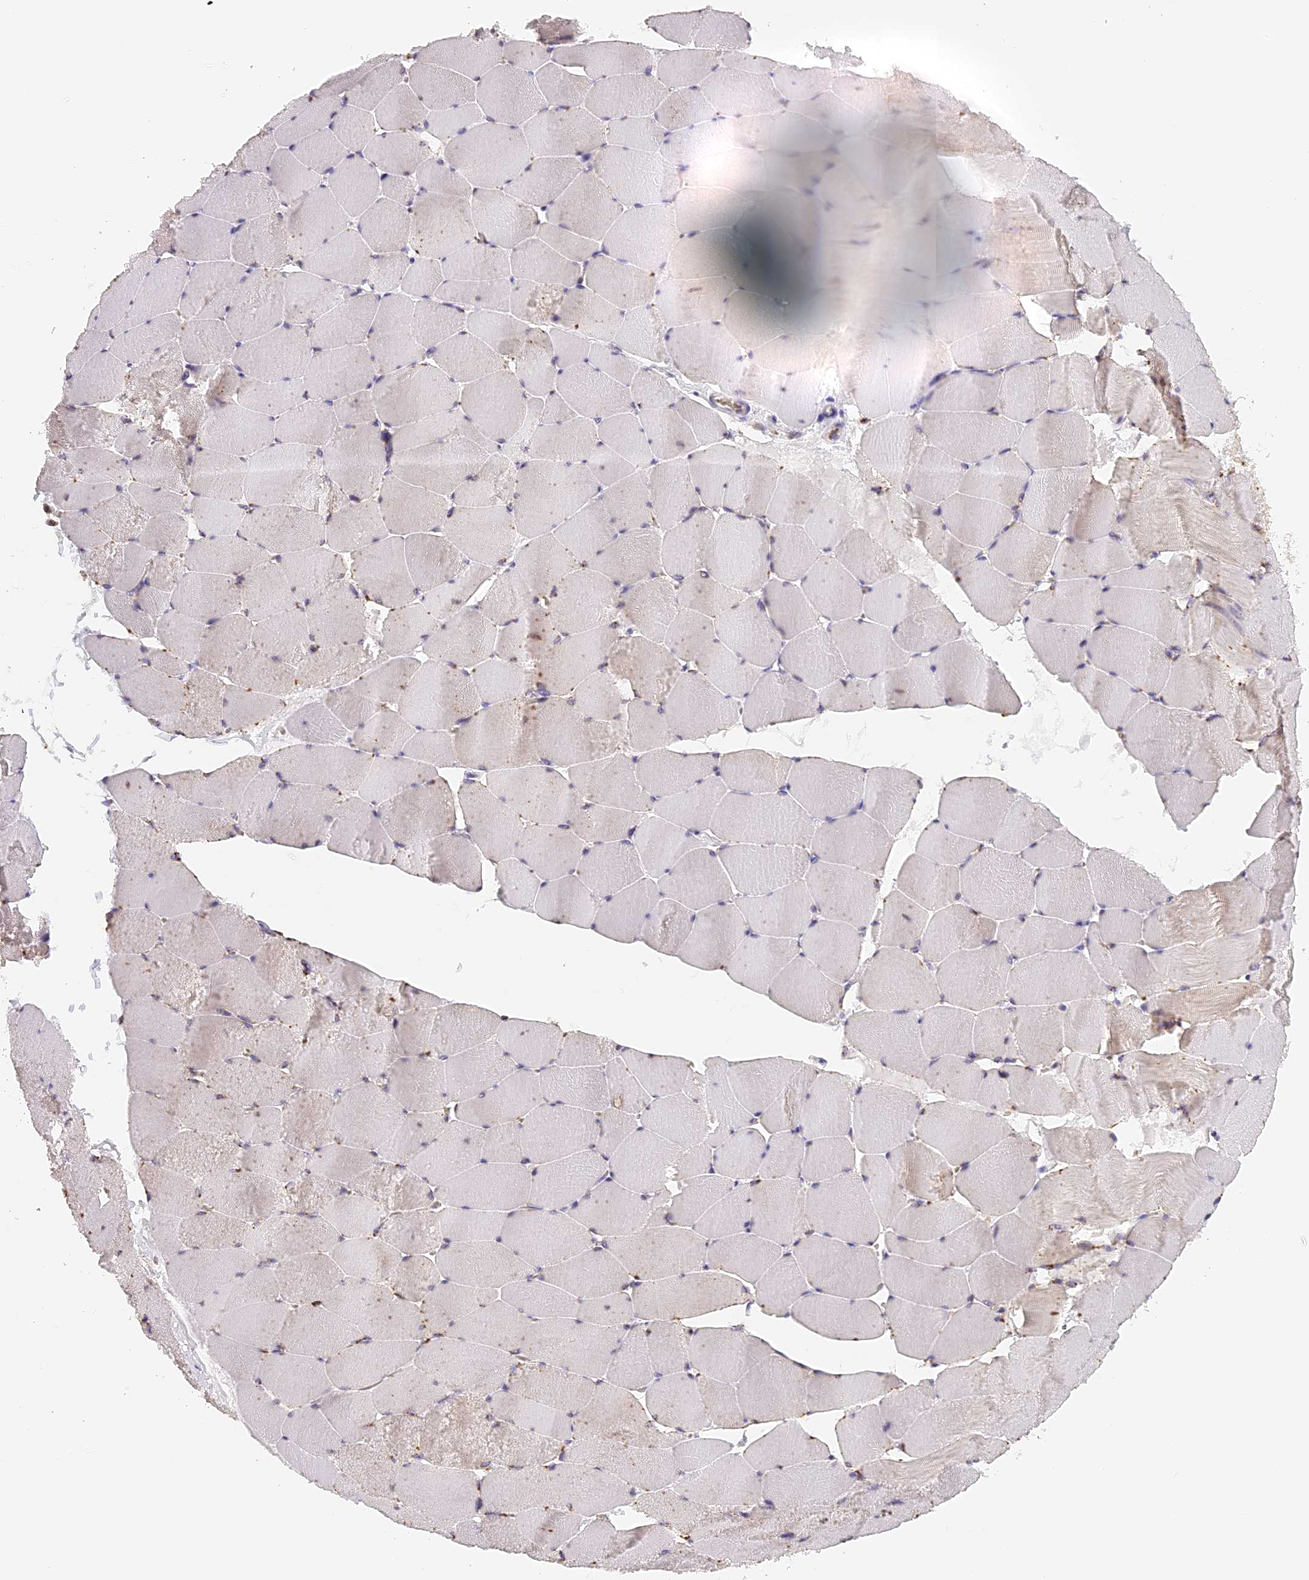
{"staining": {"intensity": "weak", "quantity": "<25%", "location": "cytoplasmic/membranous"}, "tissue": "skeletal muscle", "cell_type": "Myocytes", "image_type": "normal", "snomed": [{"axis": "morphology", "description": "Normal tissue, NOS"}, {"axis": "topography", "description": "Skeletal muscle"}], "caption": "An IHC image of unremarkable skeletal muscle is shown. There is no staining in myocytes of skeletal muscle.", "gene": "LAMP2", "patient": {"sex": "male", "age": 62}}